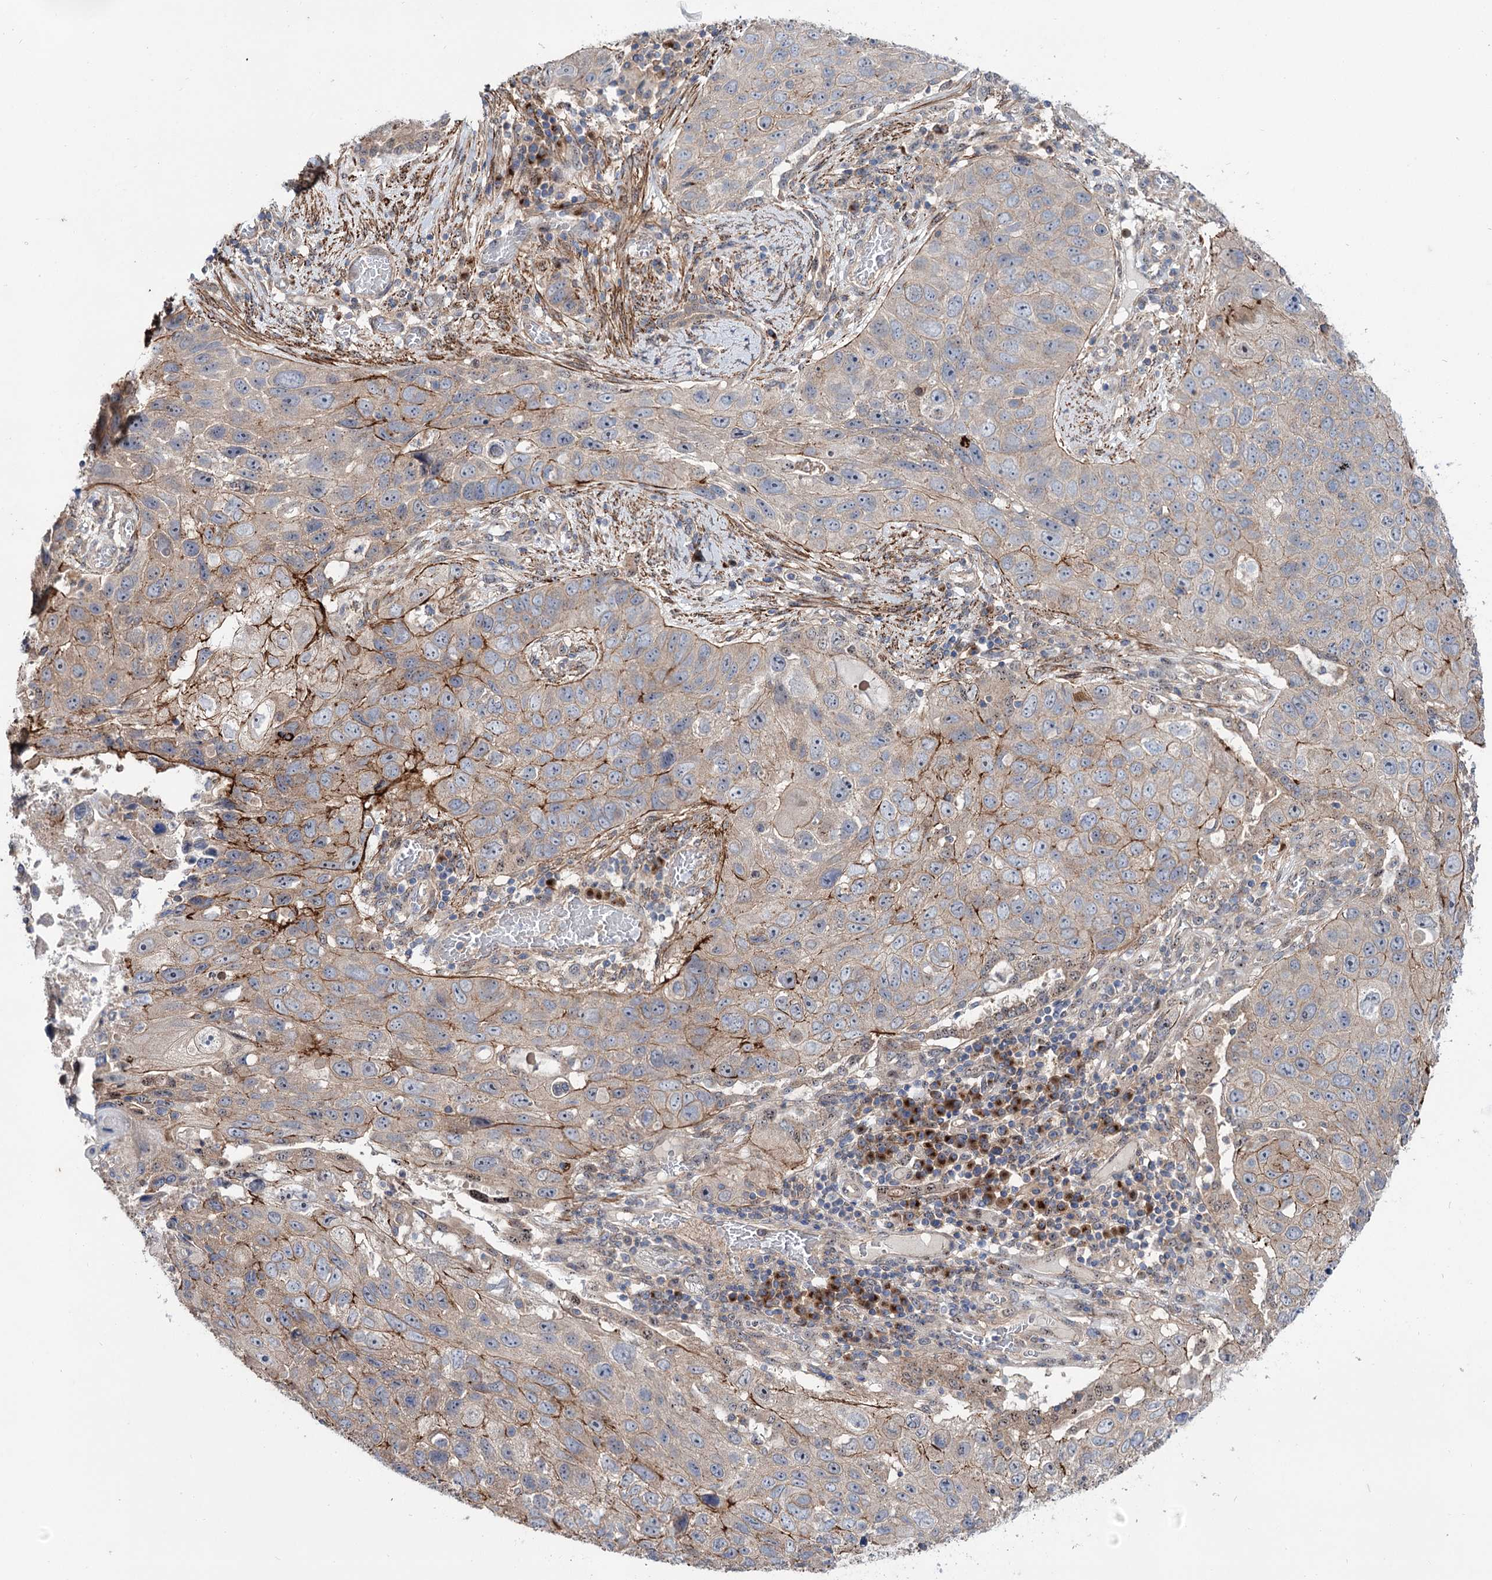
{"staining": {"intensity": "moderate", "quantity": "<25%", "location": "cytoplasmic/membranous"}, "tissue": "lung cancer", "cell_type": "Tumor cells", "image_type": "cancer", "snomed": [{"axis": "morphology", "description": "Squamous cell carcinoma, NOS"}, {"axis": "topography", "description": "Lung"}], "caption": "Lung cancer (squamous cell carcinoma) stained with immunohistochemistry (IHC) demonstrates moderate cytoplasmic/membranous positivity in approximately <25% of tumor cells.", "gene": "SEC24A", "patient": {"sex": "male", "age": 61}}